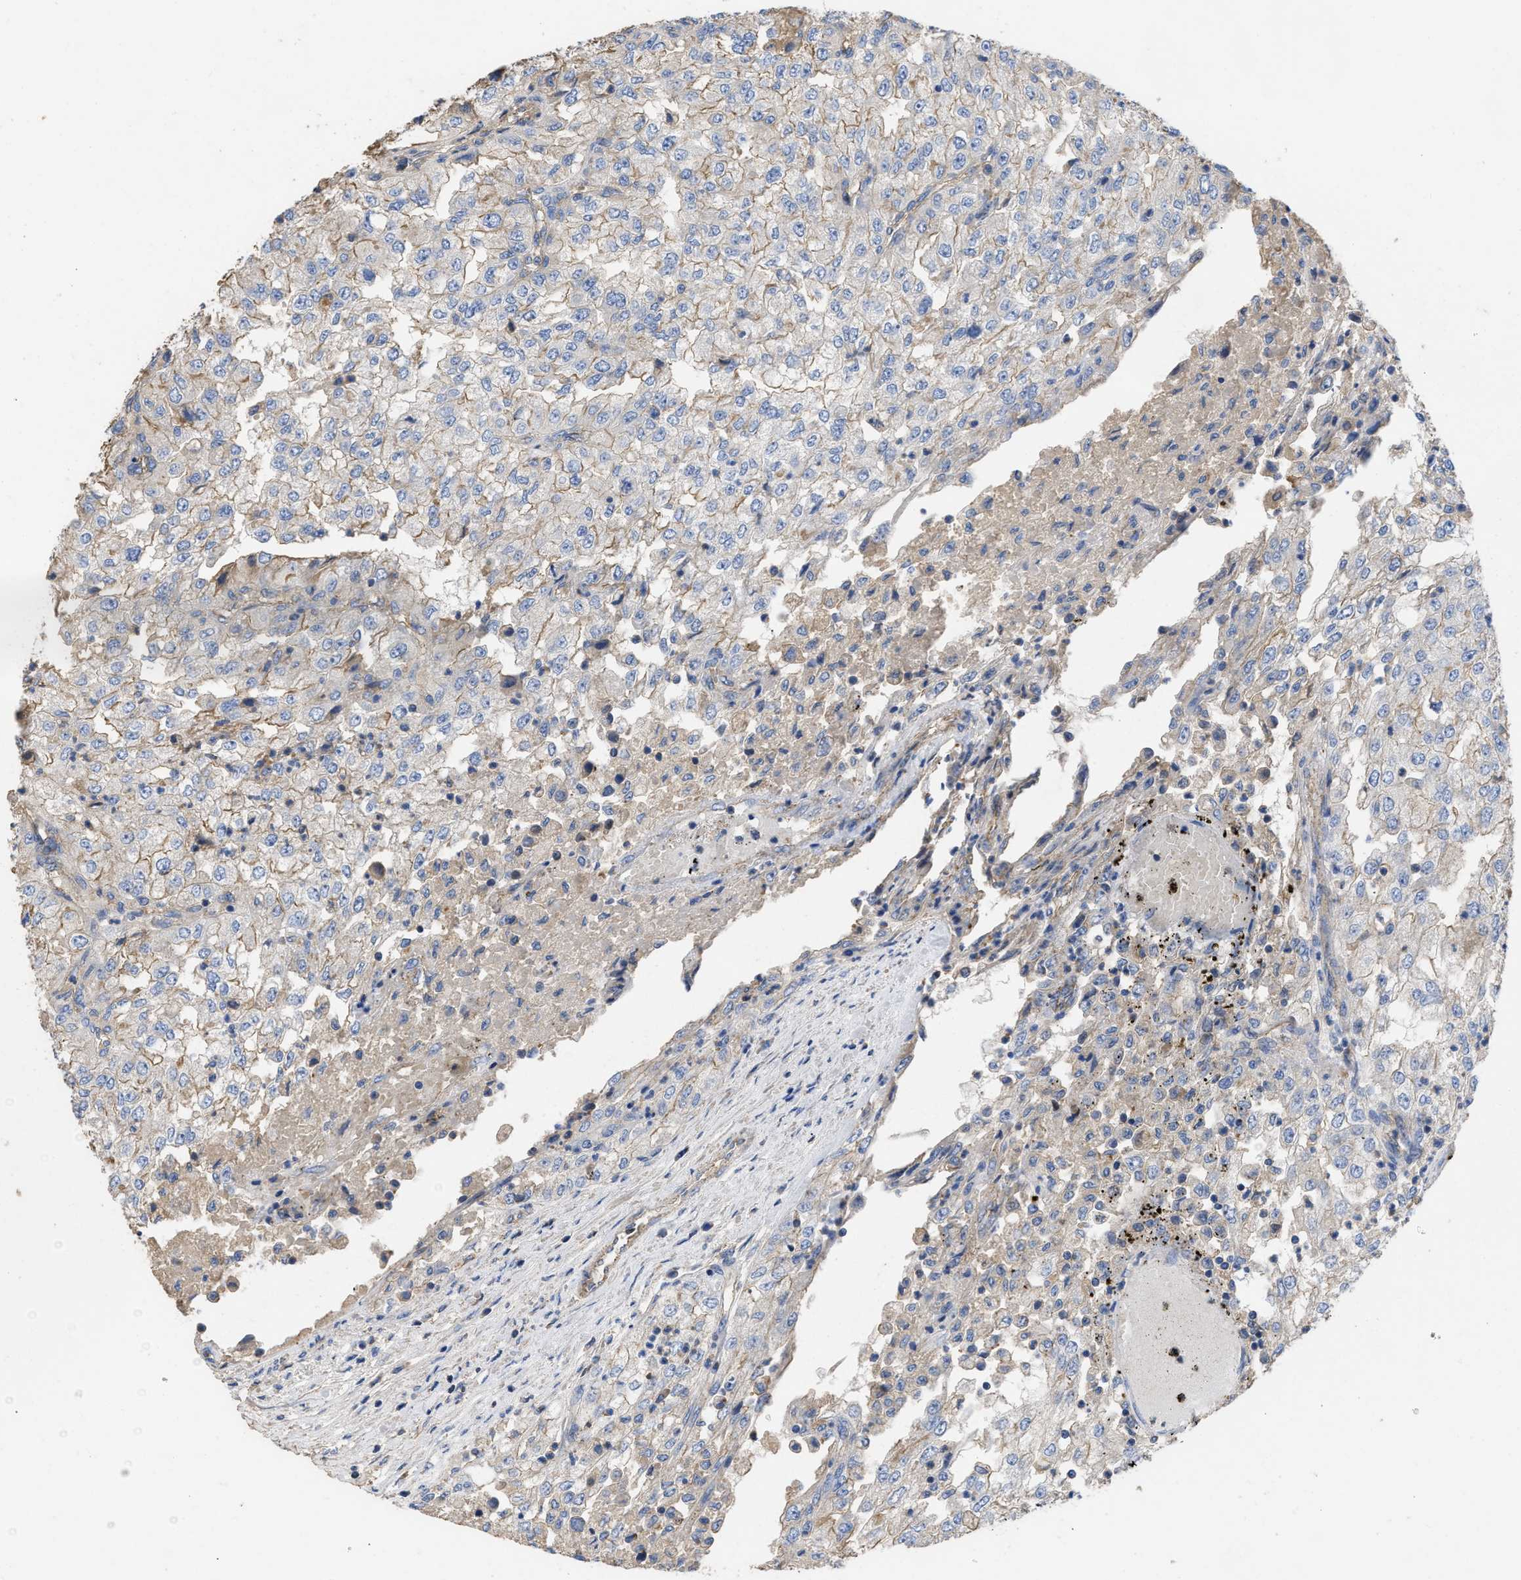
{"staining": {"intensity": "weak", "quantity": "25%-75%", "location": "cytoplasmic/membranous"}, "tissue": "renal cancer", "cell_type": "Tumor cells", "image_type": "cancer", "snomed": [{"axis": "morphology", "description": "Adenocarcinoma, NOS"}, {"axis": "topography", "description": "Kidney"}], "caption": "Tumor cells display weak cytoplasmic/membranous expression in approximately 25%-75% of cells in adenocarcinoma (renal).", "gene": "USP4", "patient": {"sex": "female", "age": 54}}